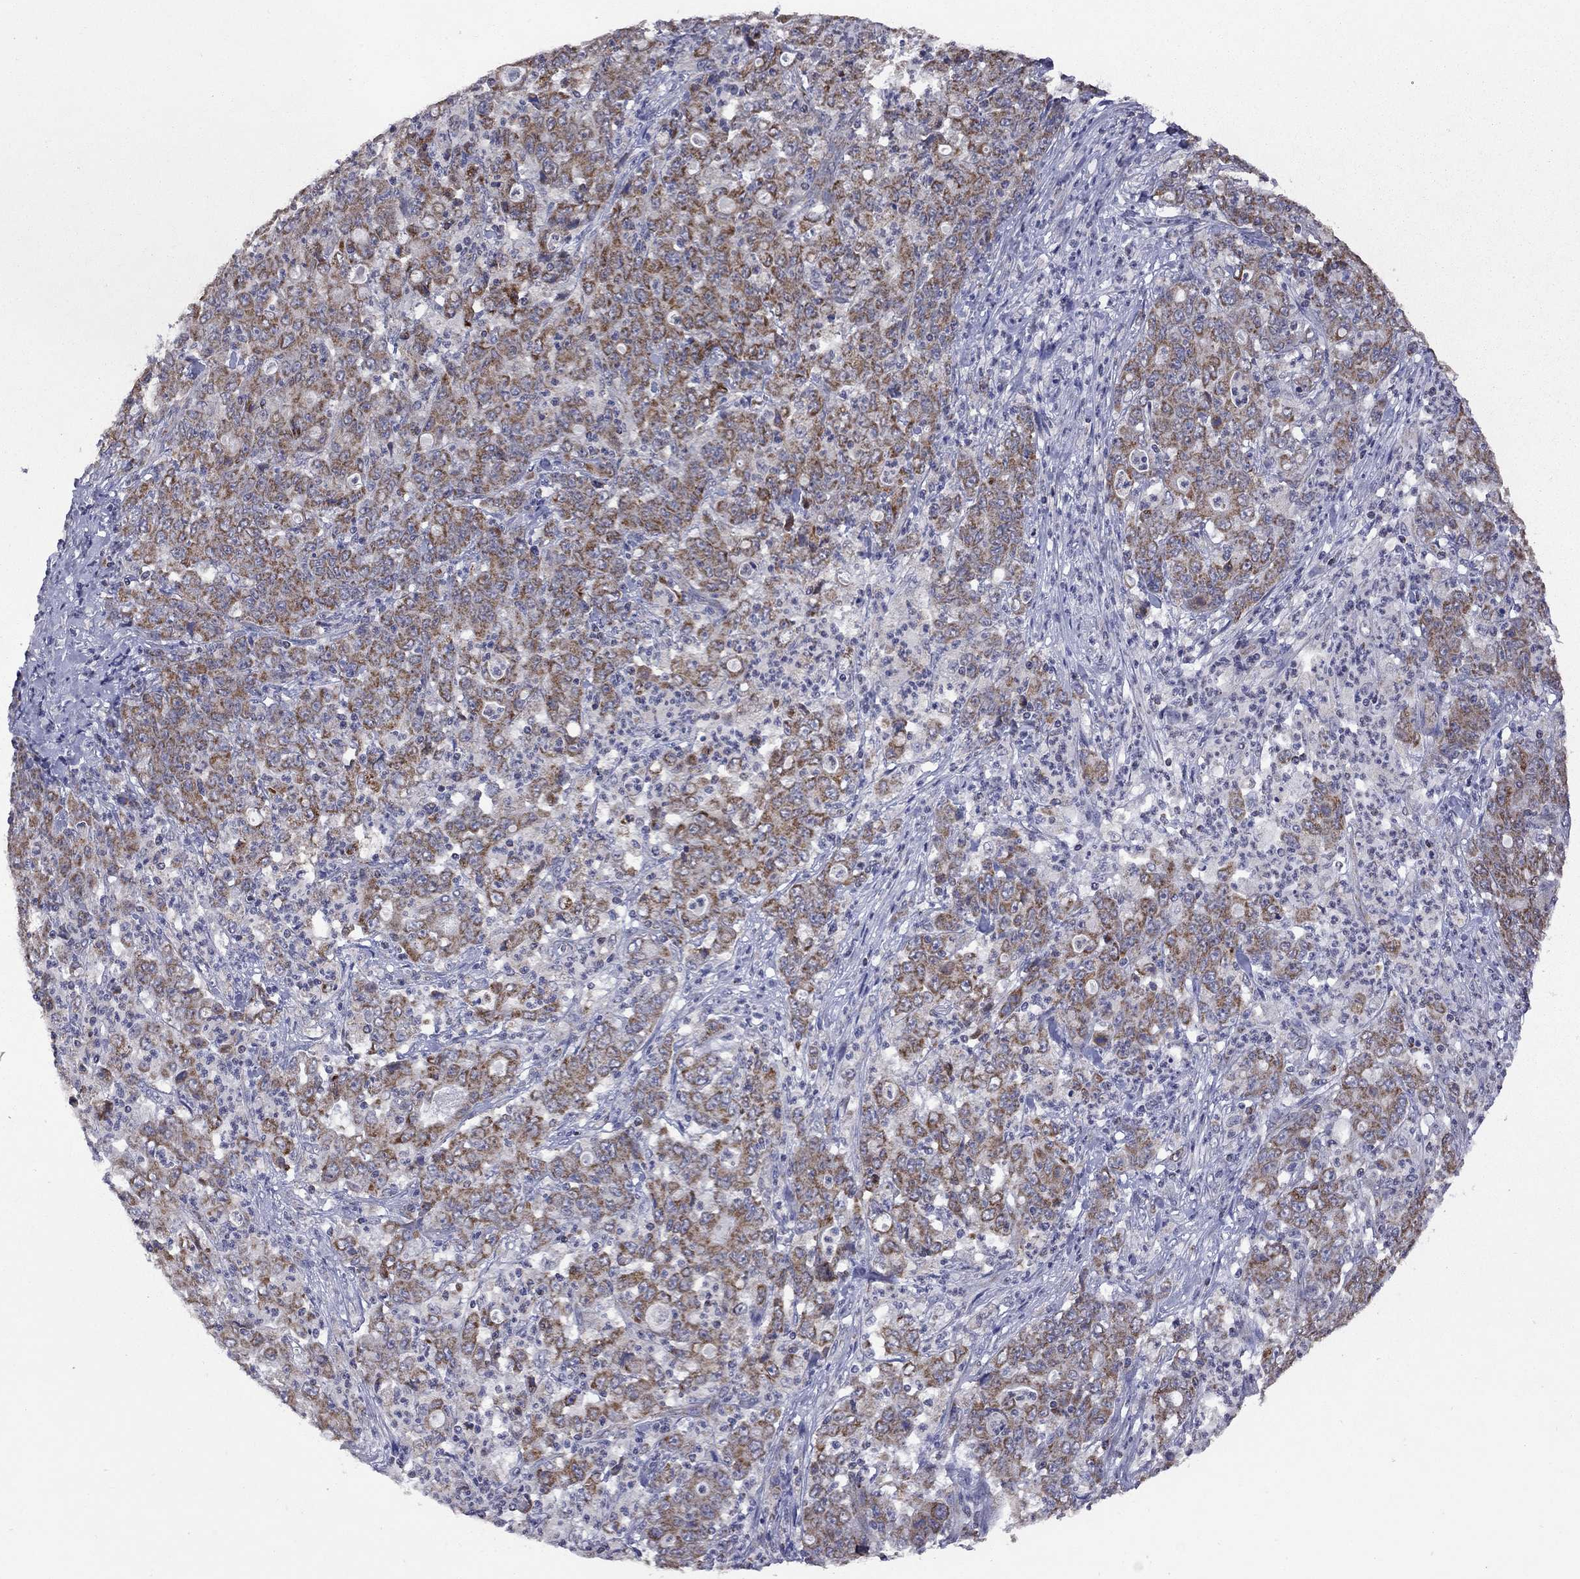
{"staining": {"intensity": "strong", "quantity": ">75%", "location": "cytoplasmic/membranous"}, "tissue": "stomach cancer", "cell_type": "Tumor cells", "image_type": "cancer", "snomed": [{"axis": "morphology", "description": "Adenocarcinoma, NOS"}, {"axis": "topography", "description": "Stomach, lower"}], "caption": "Immunohistochemistry of stomach adenocarcinoma demonstrates high levels of strong cytoplasmic/membranous staining in about >75% of tumor cells.", "gene": "NDUFB1", "patient": {"sex": "female", "age": 71}}